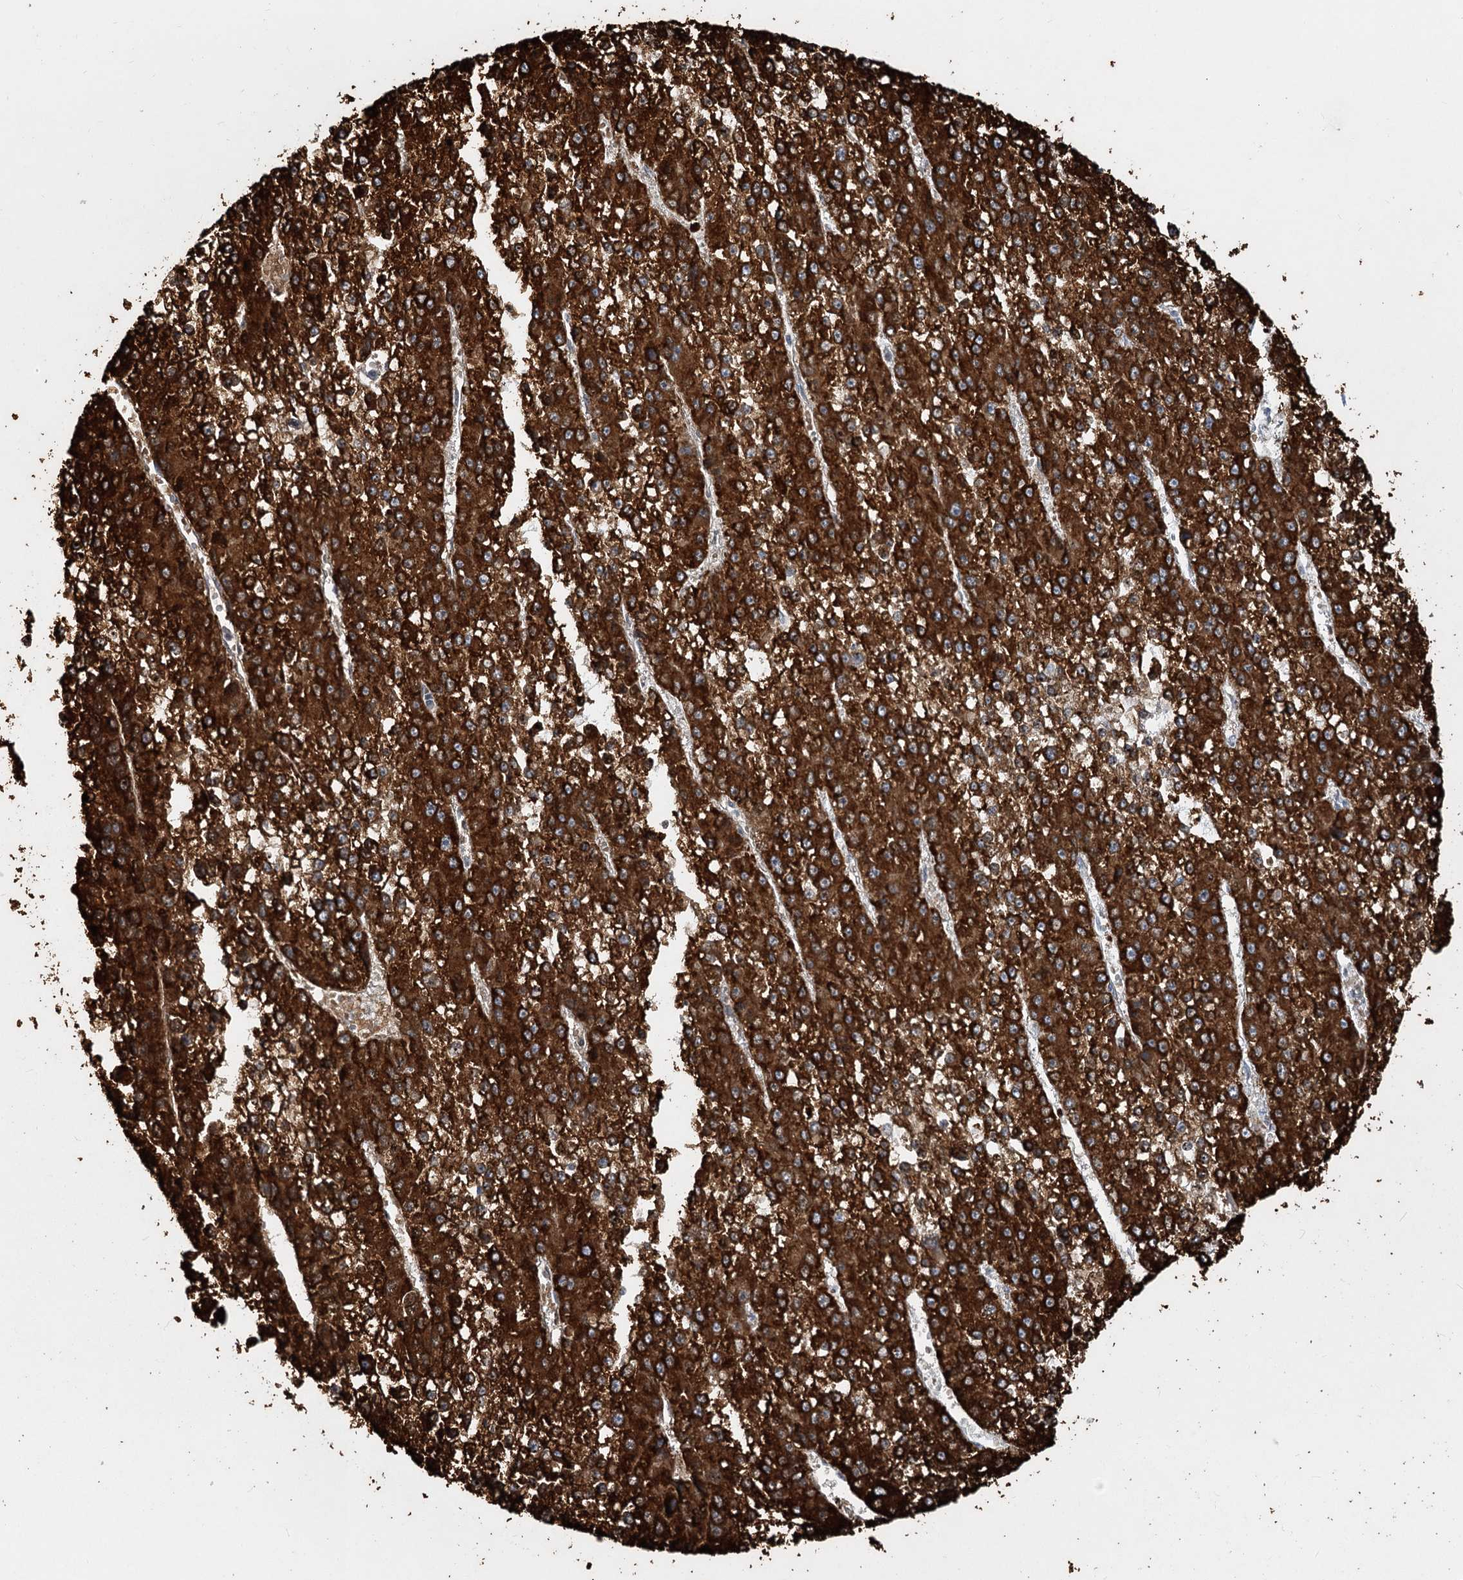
{"staining": {"intensity": "strong", "quantity": ">75%", "location": "cytoplasmic/membranous"}, "tissue": "liver cancer", "cell_type": "Tumor cells", "image_type": "cancer", "snomed": [{"axis": "morphology", "description": "Carcinoma, Hepatocellular, NOS"}, {"axis": "topography", "description": "Liver"}], "caption": "The histopathology image exhibits staining of liver cancer, revealing strong cytoplasmic/membranous protein staining (brown color) within tumor cells. (DAB (3,3'-diaminobenzidine) IHC with brightfield microscopy, high magnification).", "gene": "CIB4", "patient": {"sex": "female", "age": 73}}